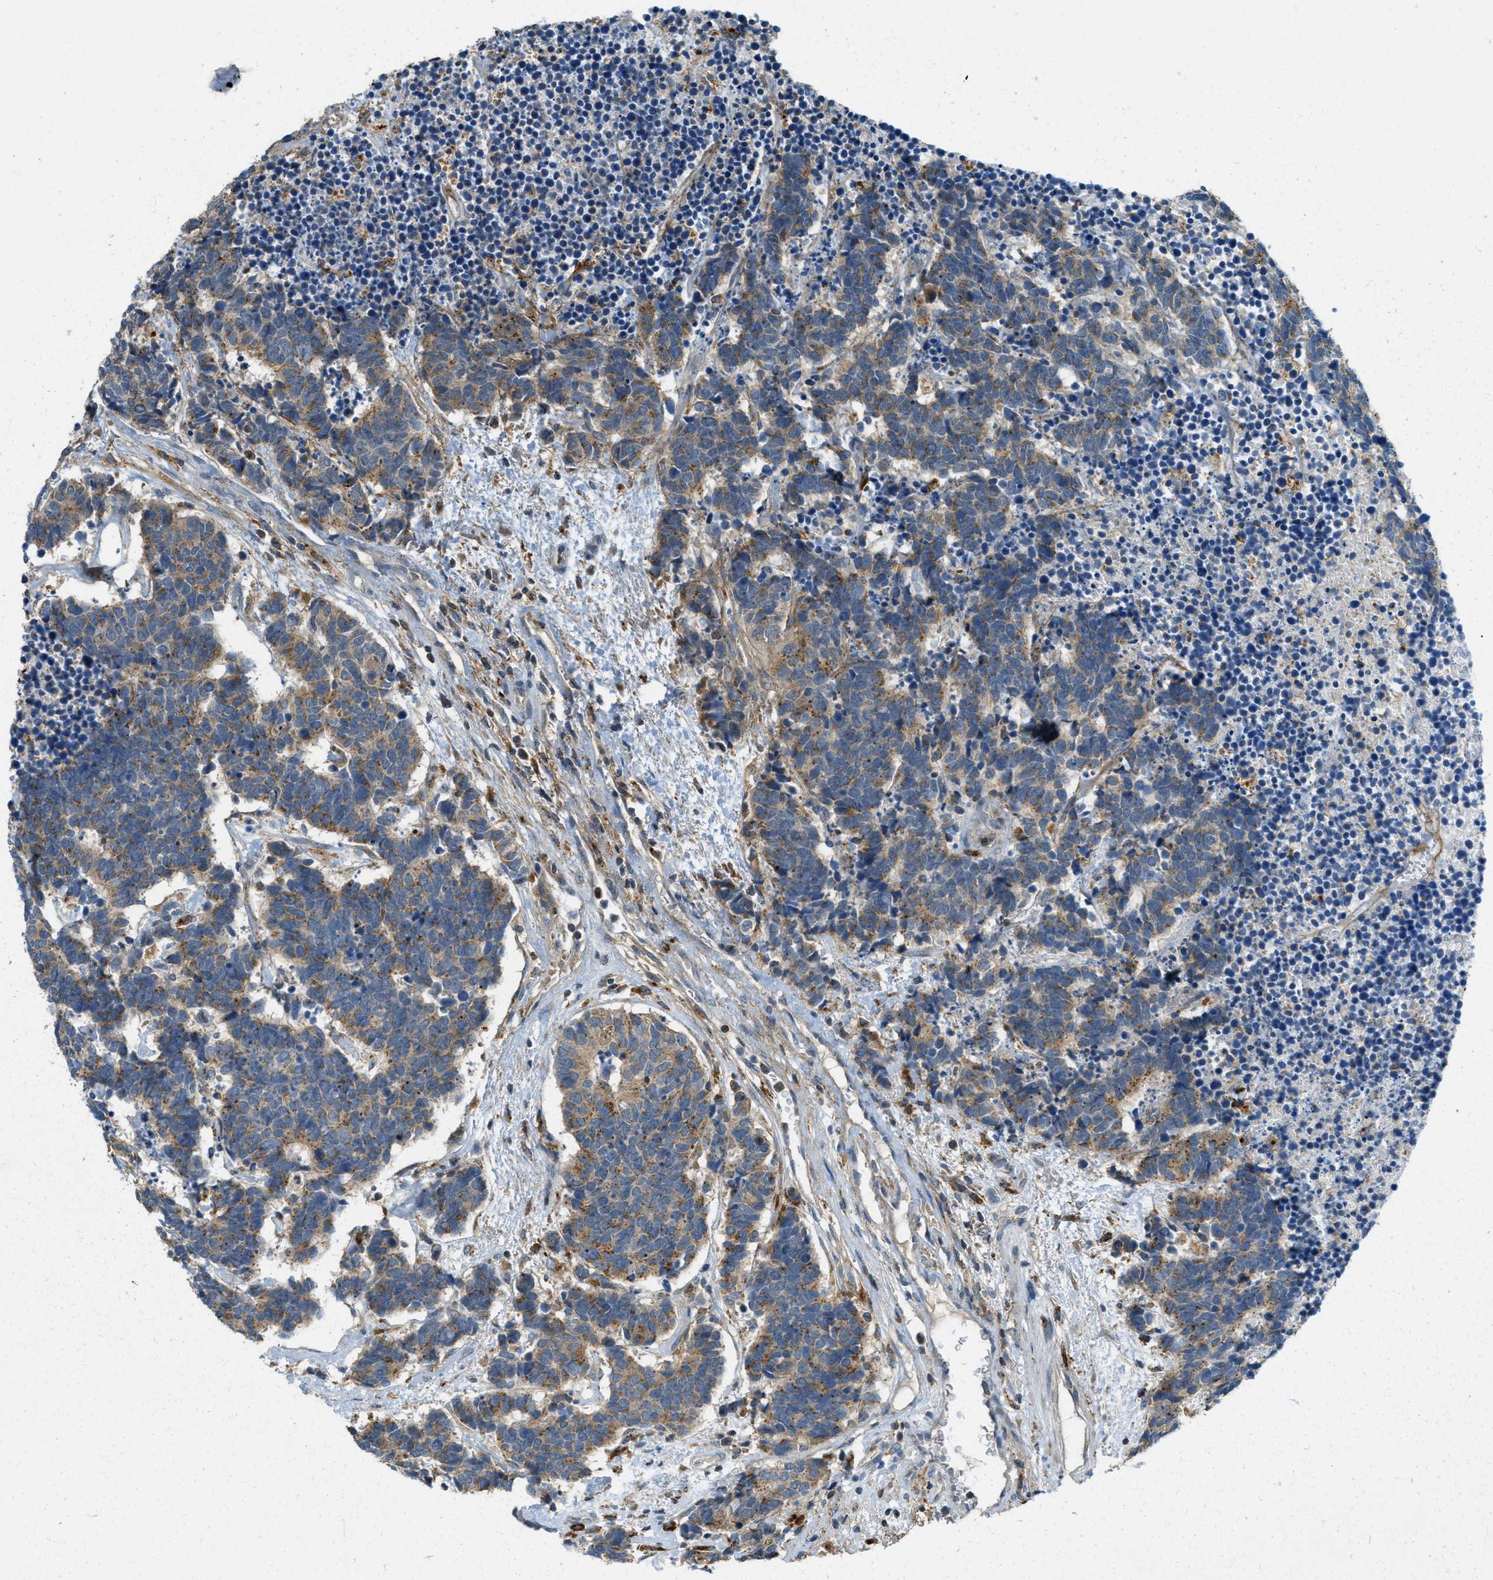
{"staining": {"intensity": "moderate", "quantity": "25%-75%", "location": "cytoplasmic/membranous"}, "tissue": "carcinoid", "cell_type": "Tumor cells", "image_type": "cancer", "snomed": [{"axis": "morphology", "description": "Carcinoma, NOS"}, {"axis": "morphology", "description": "Carcinoid, malignant, NOS"}, {"axis": "topography", "description": "Urinary bladder"}], "caption": "This is a micrograph of immunohistochemistry (IHC) staining of carcinoid, which shows moderate staining in the cytoplasmic/membranous of tumor cells.", "gene": "PLBD2", "patient": {"sex": "male", "age": 57}}